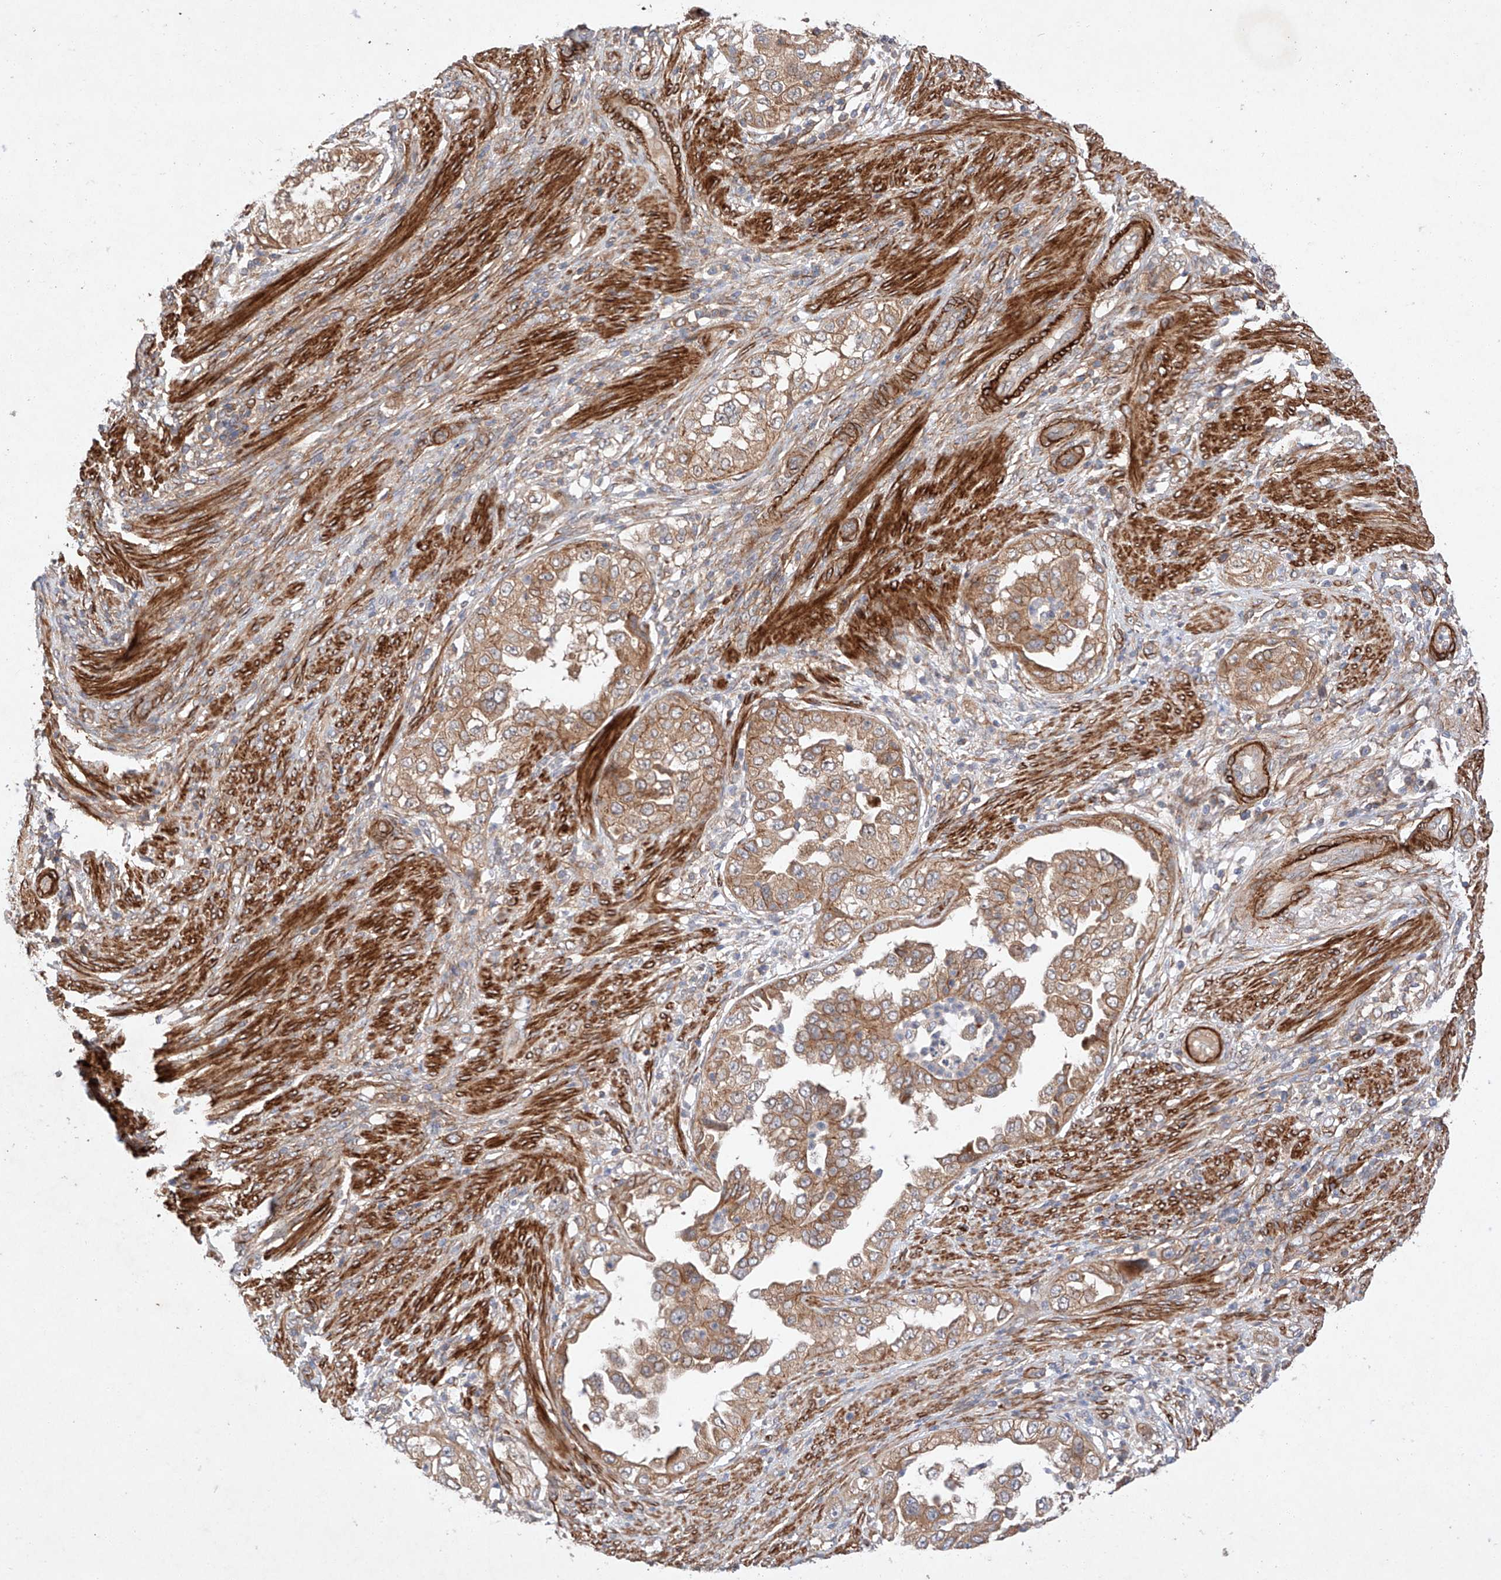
{"staining": {"intensity": "moderate", "quantity": ">75%", "location": "cytoplasmic/membranous"}, "tissue": "endometrial cancer", "cell_type": "Tumor cells", "image_type": "cancer", "snomed": [{"axis": "morphology", "description": "Adenocarcinoma, NOS"}, {"axis": "topography", "description": "Endometrium"}], "caption": "Immunohistochemical staining of human endometrial cancer reveals medium levels of moderate cytoplasmic/membranous protein expression in approximately >75% of tumor cells.", "gene": "RAB23", "patient": {"sex": "female", "age": 85}}